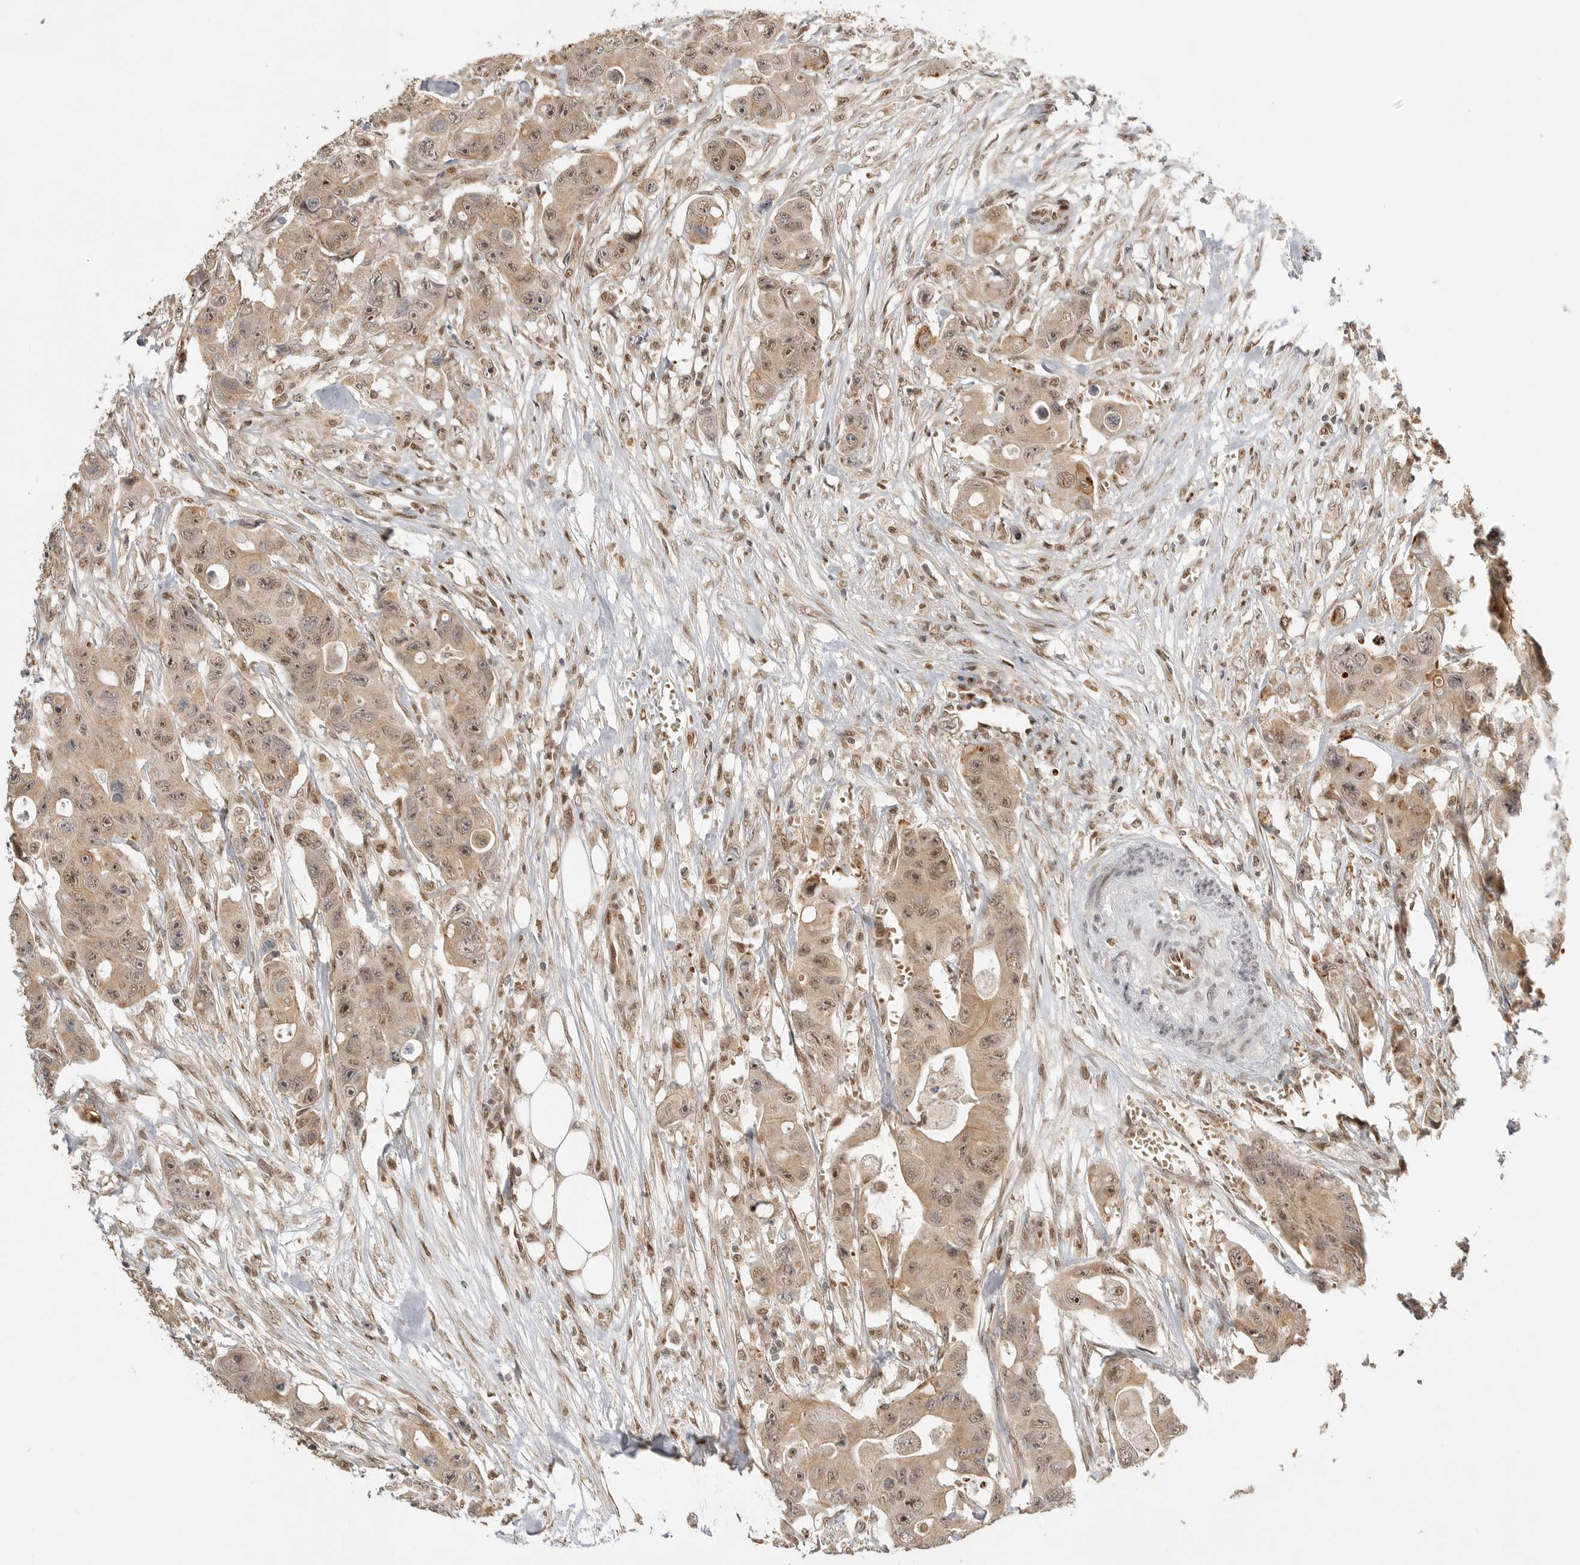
{"staining": {"intensity": "weak", "quantity": ">75%", "location": "cytoplasmic/membranous,nuclear"}, "tissue": "colorectal cancer", "cell_type": "Tumor cells", "image_type": "cancer", "snomed": [{"axis": "morphology", "description": "Adenocarcinoma, NOS"}, {"axis": "topography", "description": "Colon"}], "caption": "Adenocarcinoma (colorectal) stained with a brown dye shows weak cytoplasmic/membranous and nuclear positive positivity in approximately >75% of tumor cells.", "gene": "ALKAL1", "patient": {"sex": "female", "age": 46}}